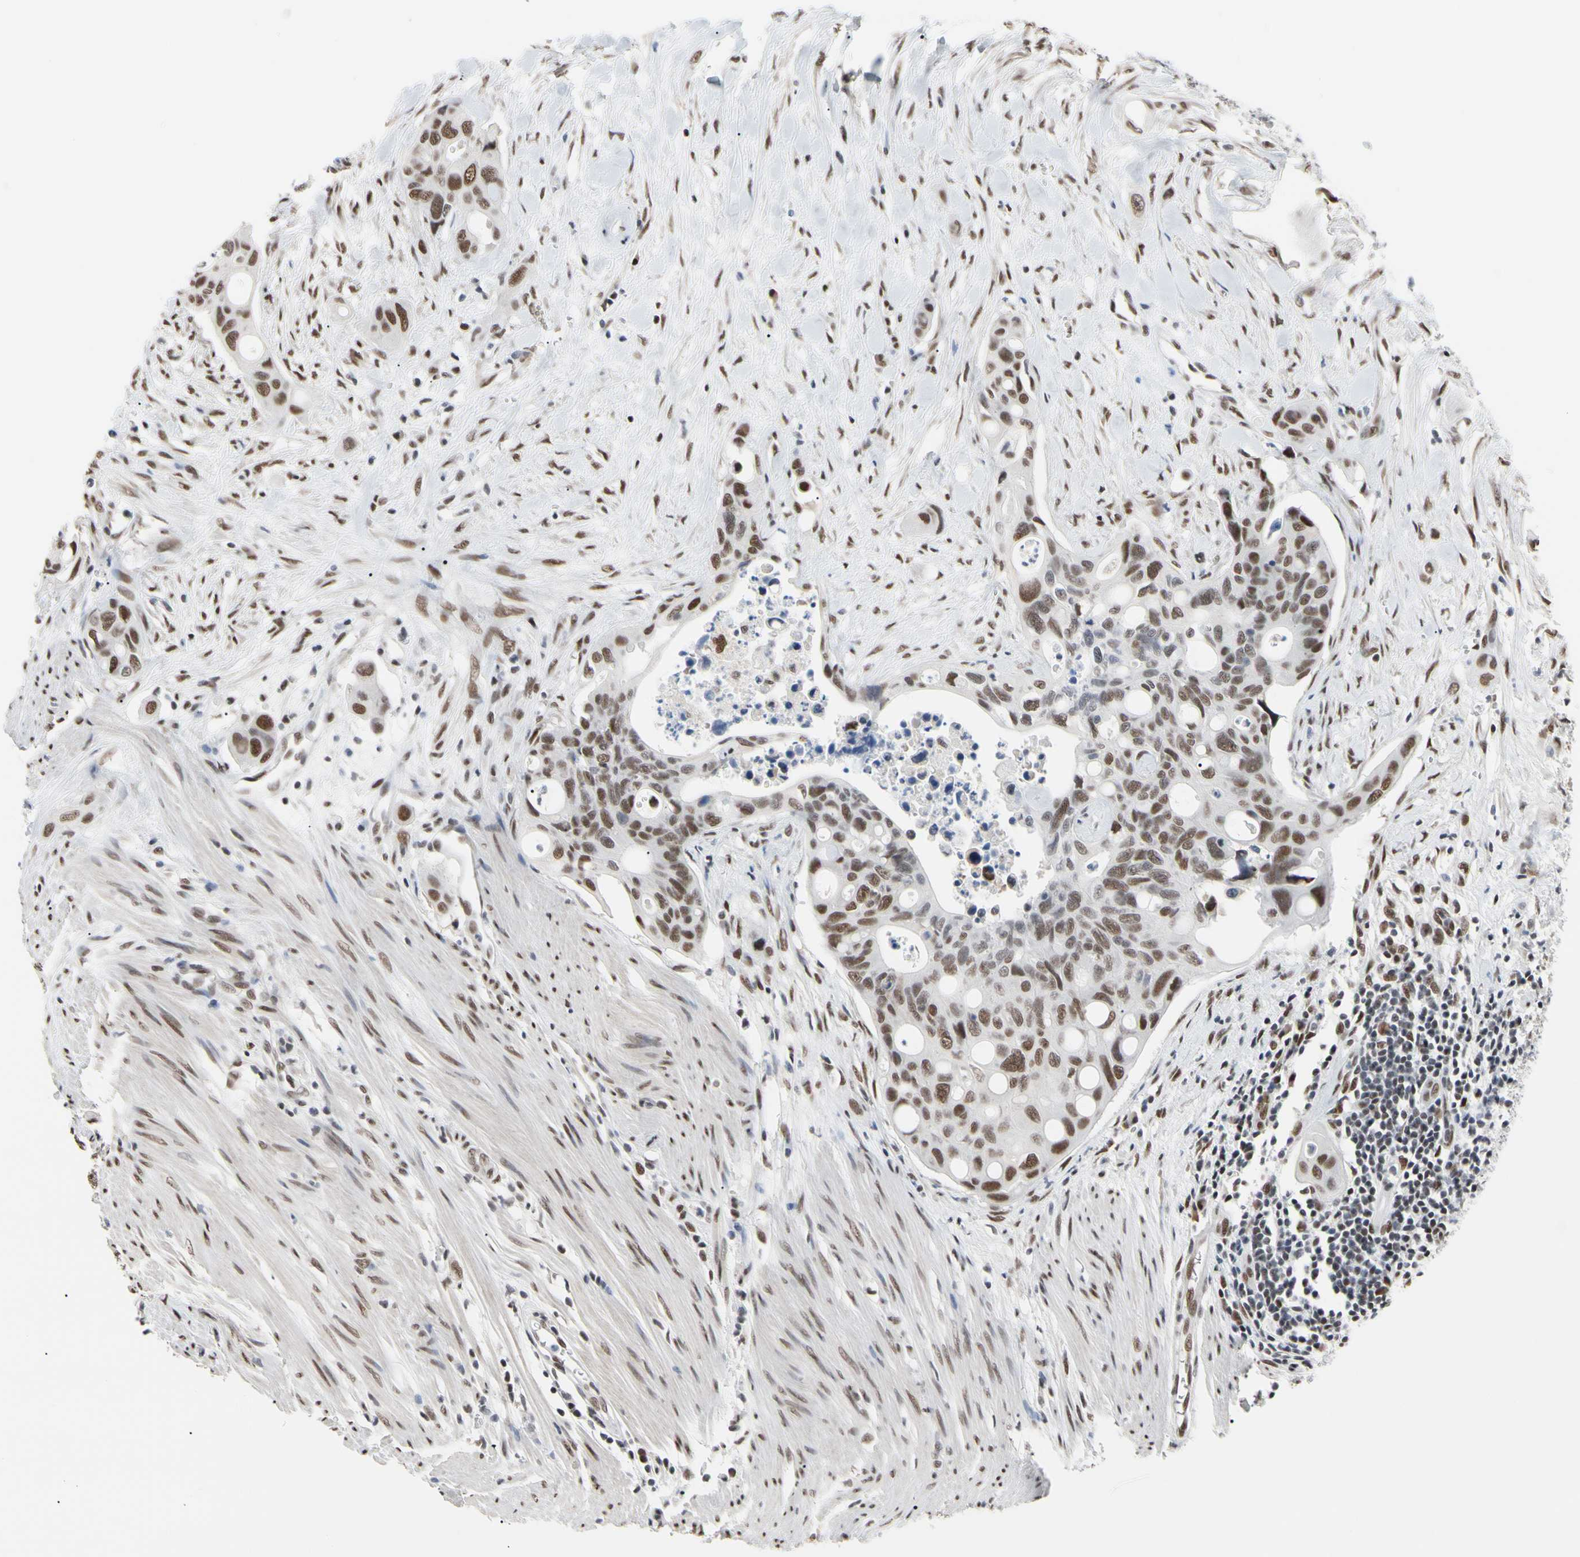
{"staining": {"intensity": "moderate", "quantity": ">75%", "location": "nuclear"}, "tissue": "colorectal cancer", "cell_type": "Tumor cells", "image_type": "cancer", "snomed": [{"axis": "morphology", "description": "Adenocarcinoma, NOS"}, {"axis": "topography", "description": "Colon"}], "caption": "The photomicrograph shows a brown stain indicating the presence of a protein in the nuclear of tumor cells in colorectal cancer.", "gene": "FAM98B", "patient": {"sex": "female", "age": 57}}